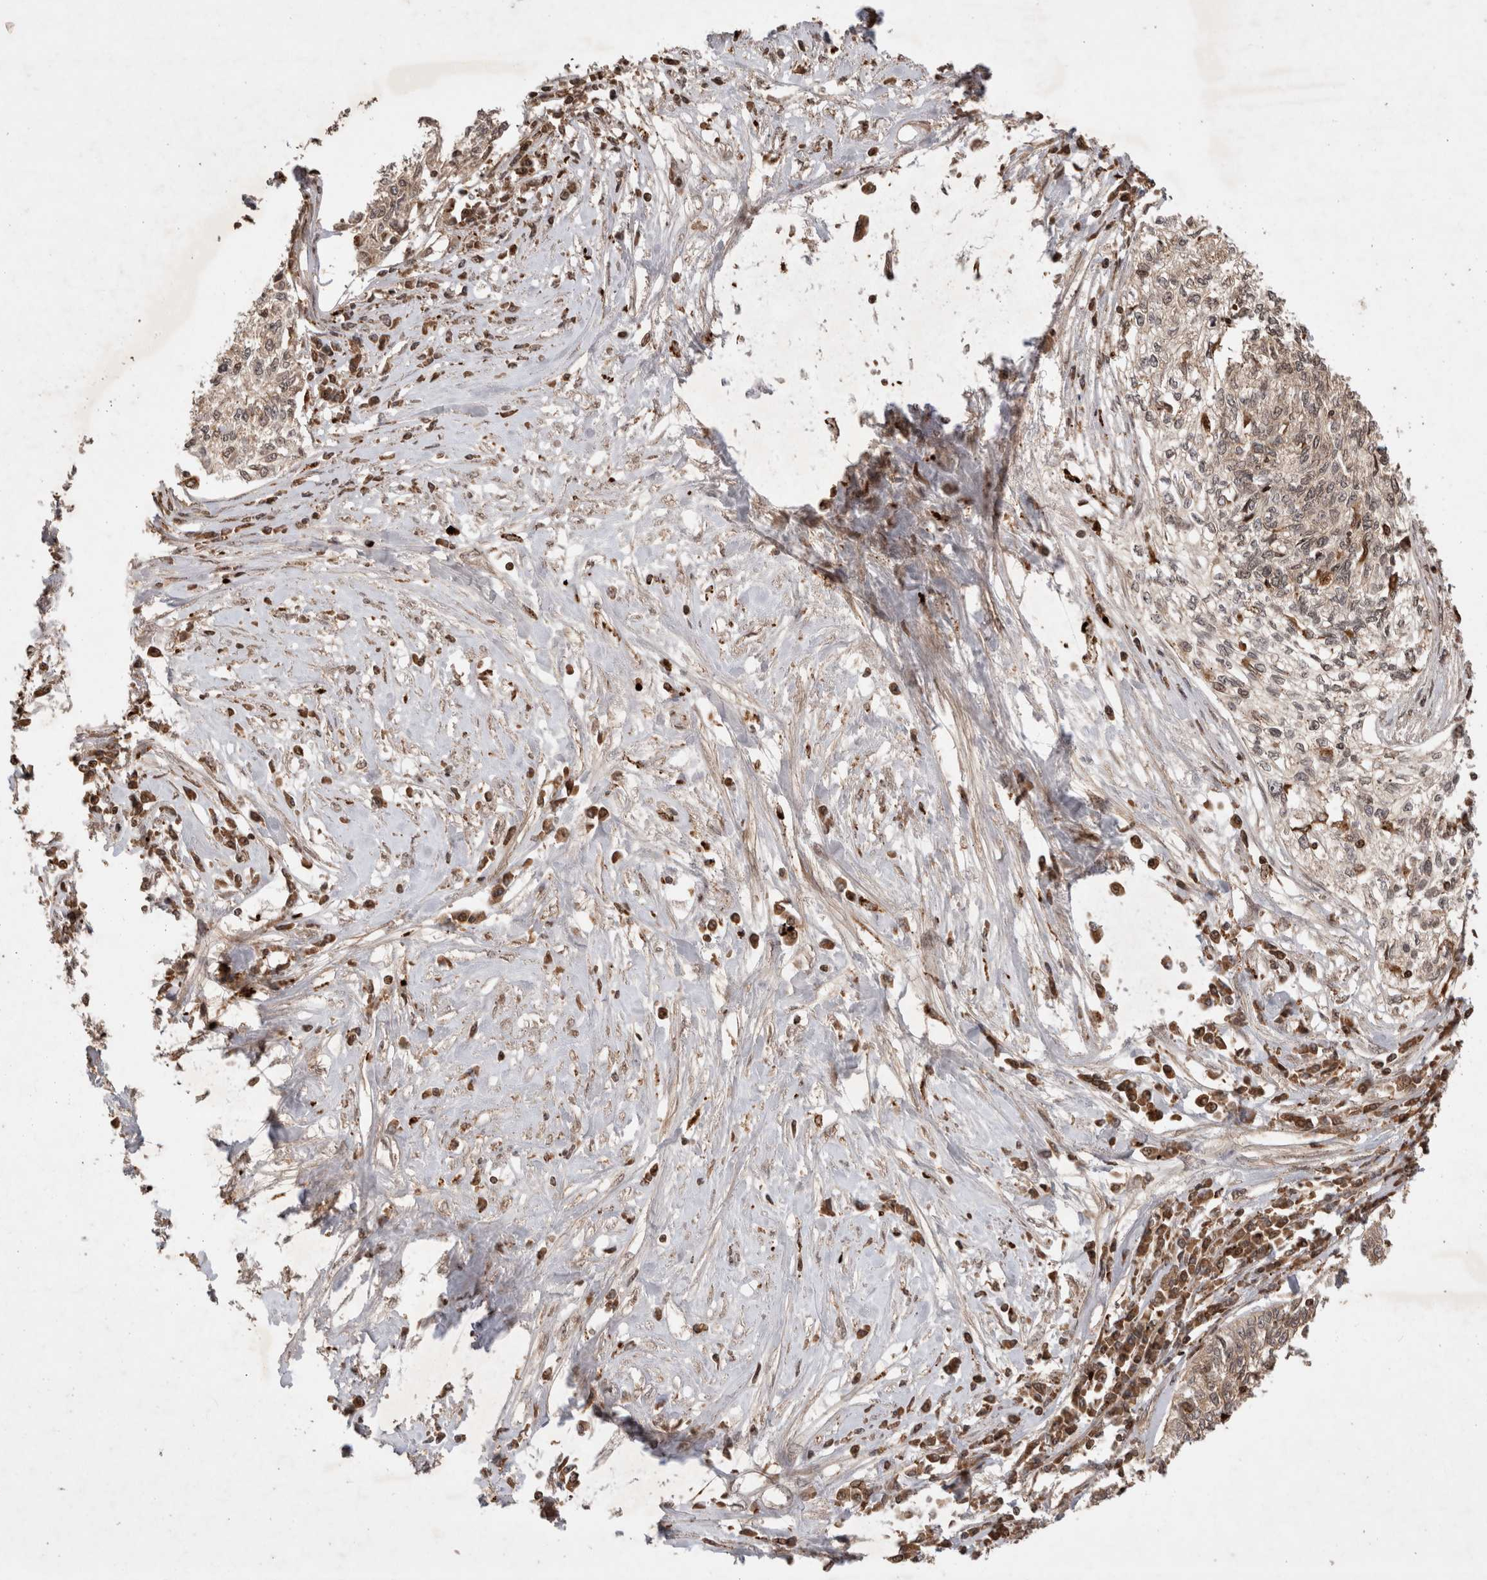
{"staining": {"intensity": "weak", "quantity": "<25%", "location": "cytoplasmic/membranous"}, "tissue": "cervical cancer", "cell_type": "Tumor cells", "image_type": "cancer", "snomed": [{"axis": "morphology", "description": "Squamous cell carcinoma, NOS"}, {"axis": "topography", "description": "Cervix"}], "caption": "This histopathology image is of cervical cancer stained with immunohistochemistry (IHC) to label a protein in brown with the nuclei are counter-stained blue. There is no staining in tumor cells.", "gene": "FAM221A", "patient": {"sex": "female", "age": 57}}